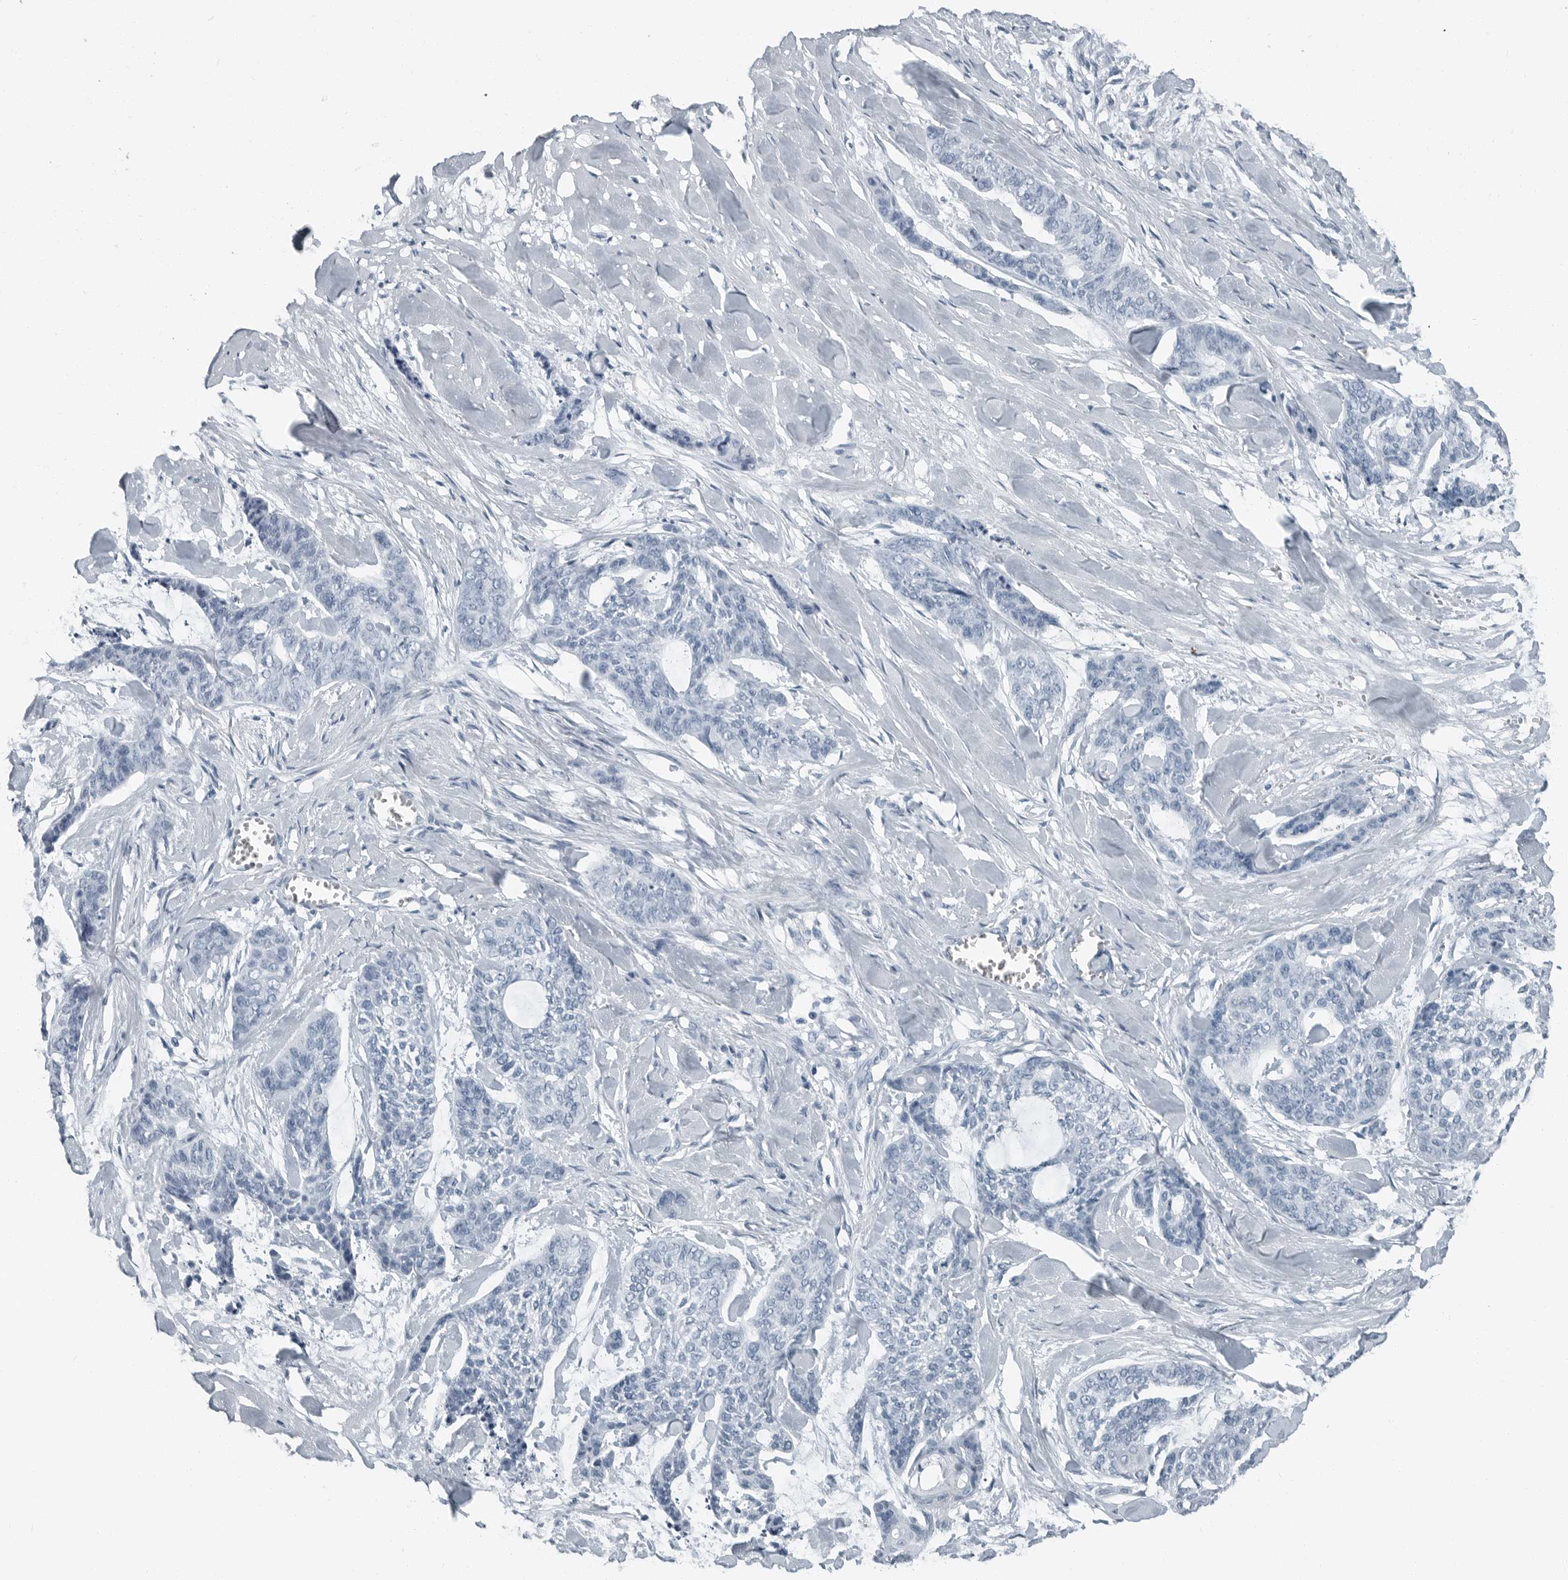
{"staining": {"intensity": "negative", "quantity": "none", "location": "none"}, "tissue": "skin cancer", "cell_type": "Tumor cells", "image_type": "cancer", "snomed": [{"axis": "morphology", "description": "Basal cell carcinoma"}, {"axis": "topography", "description": "Skin"}], "caption": "Tumor cells show no significant protein staining in skin basal cell carcinoma.", "gene": "FABP6", "patient": {"sex": "female", "age": 64}}